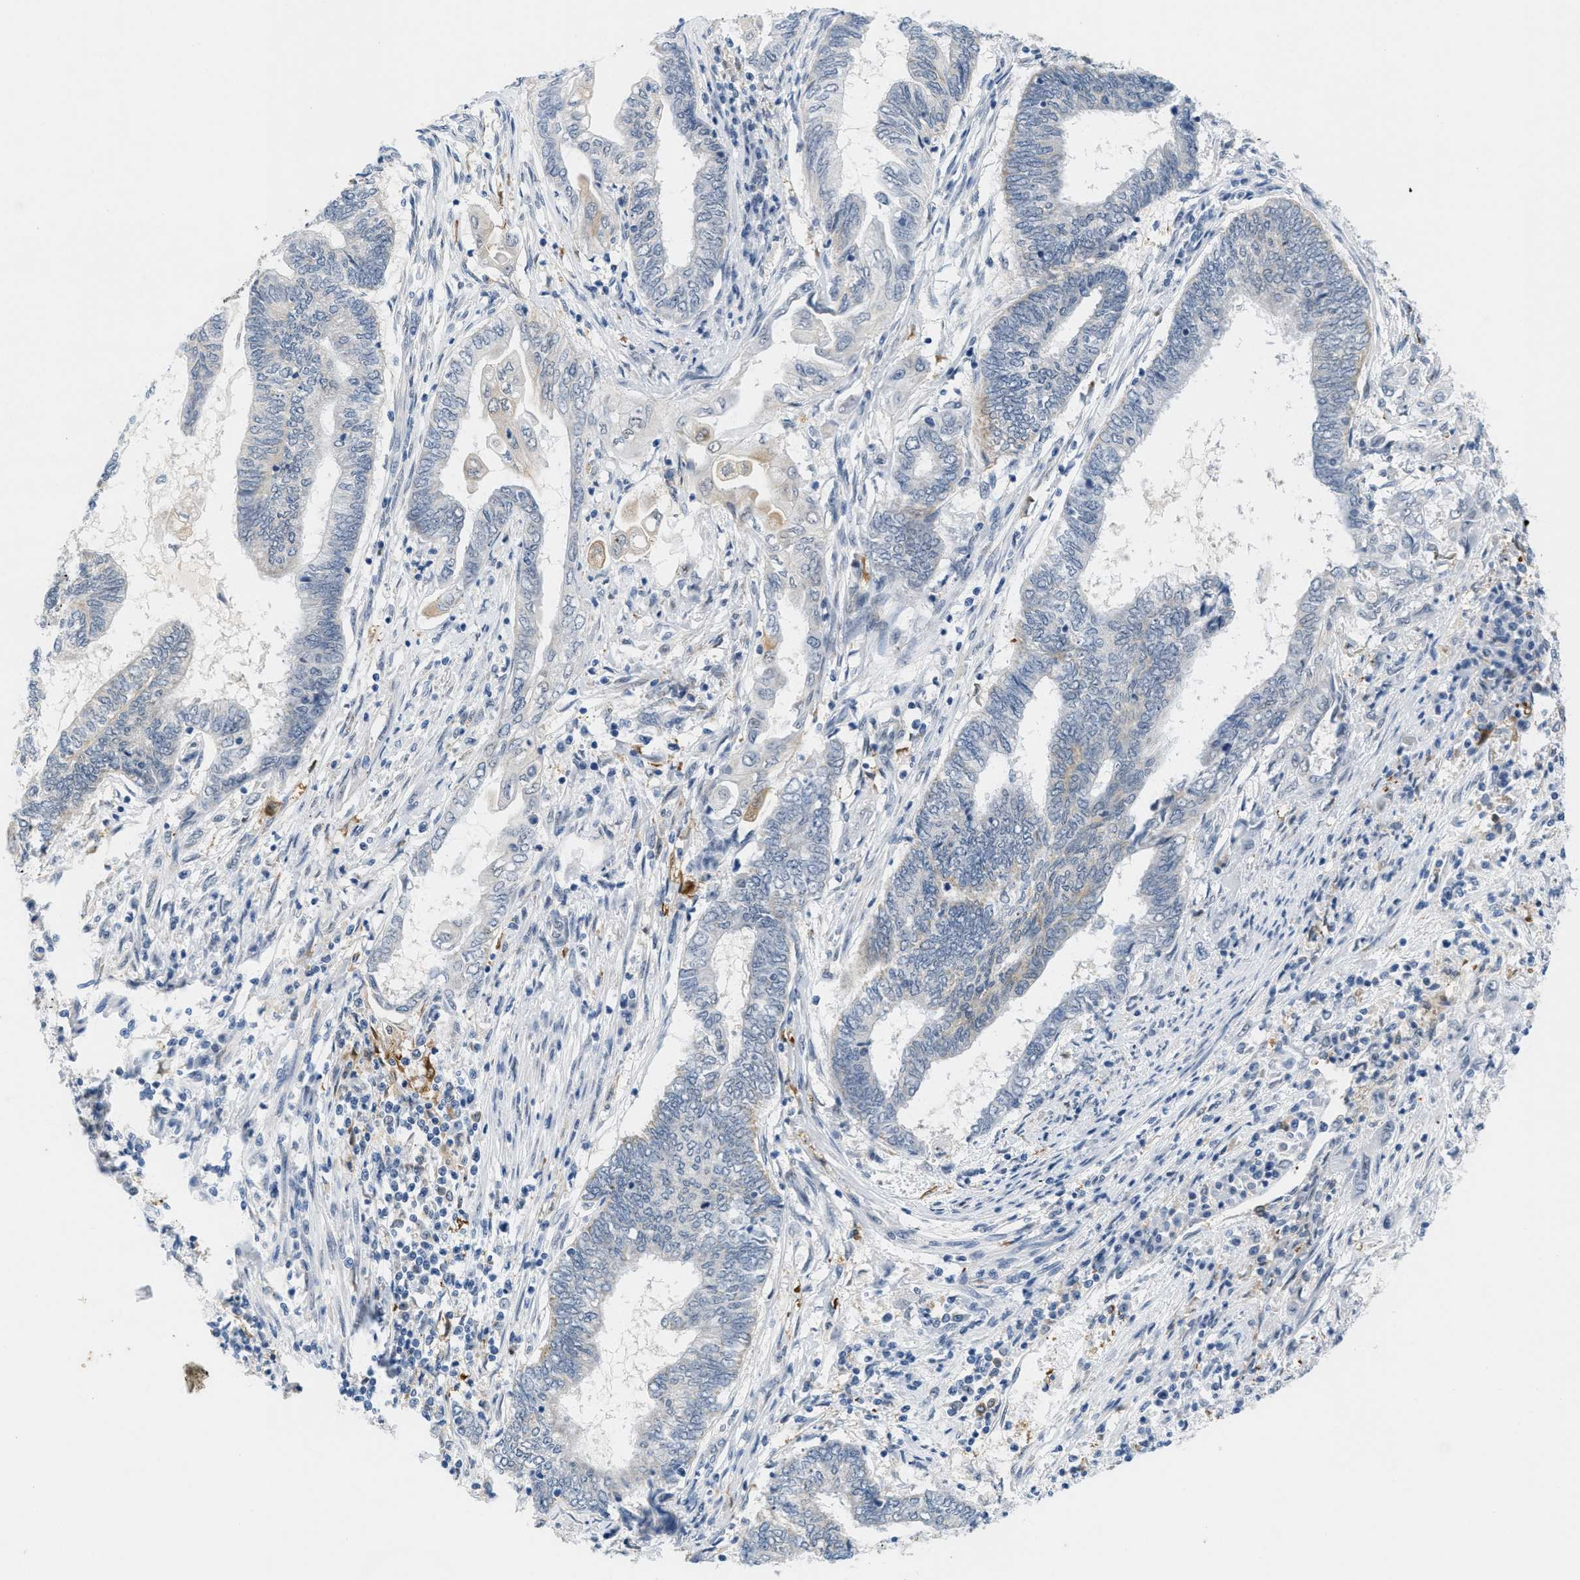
{"staining": {"intensity": "negative", "quantity": "none", "location": "none"}, "tissue": "endometrial cancer", "cell_type": "Tumor cells", "image_type": "cancer", "snomed": [{"axis": "morphology", "description": "Adenocarcinoma, NOS"}, {"axis": "topography", "description": "Uterus"}, {"axis": "topography", "description": "Endometrium"}], "caption": "The micrograph shows no staining of tumor cells in endometrial cancer.", "gene": "HS3ST2", "patient": {"sex": "female", "age": 70}}